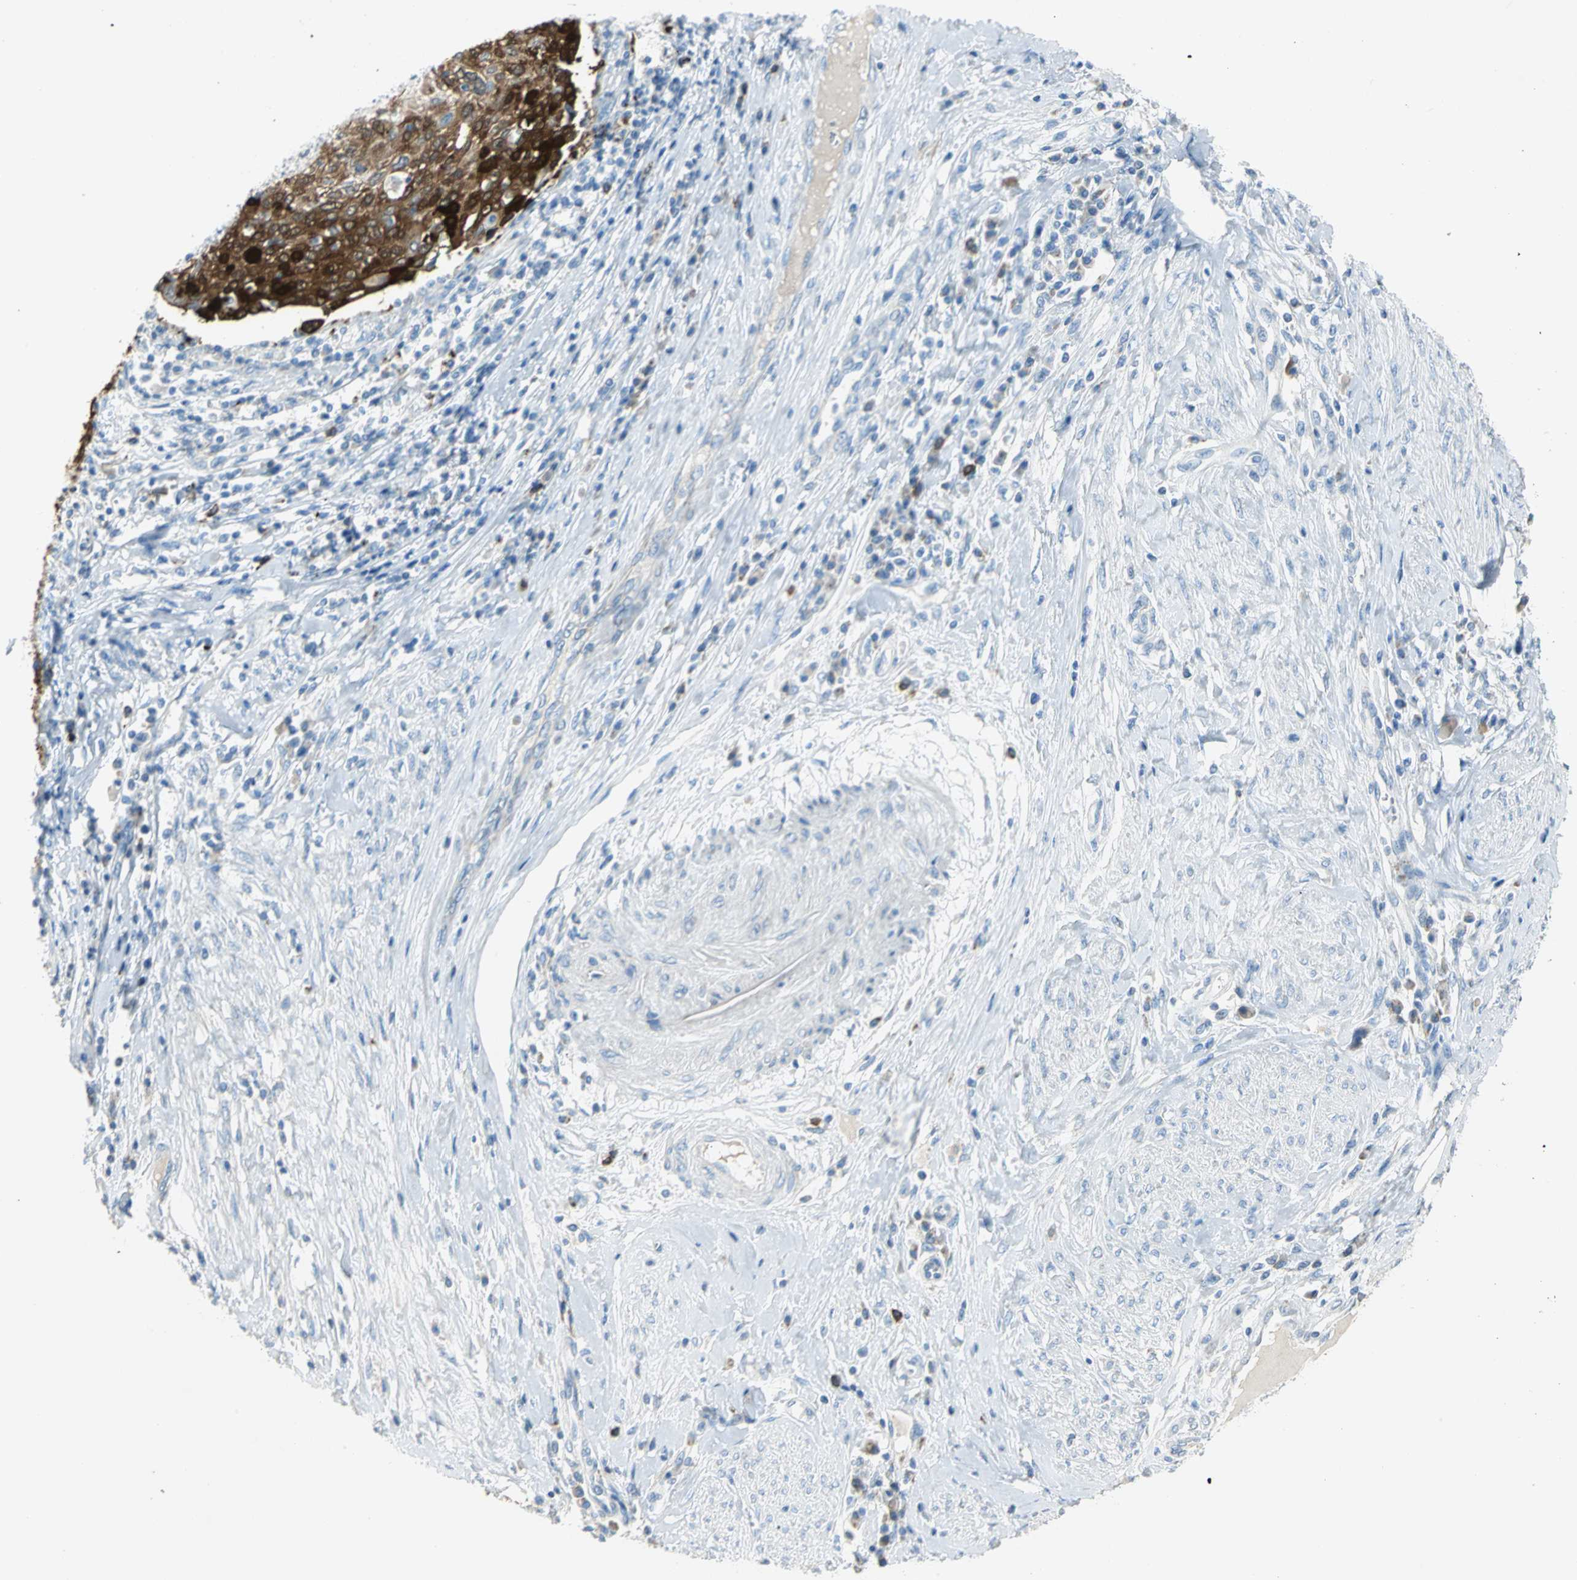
{"staining": {"intensity": "strong", "quantity": ">75%", "location": "cytoplasmic/membranous"}, "tissue": "cervical cancer", "cell_type": "Tumor cells", "image_type": "cancer", "snomed": [{"axis": "morphology", "description": "Squamous cell carcinoma, NOS"}, {"axis": "topography", "description": "Cervix"}], "caption": "Immunohistochemistry of human cervical squamous cell carcinoma reveals high levels of strong cytoplasmic/membranous expression in about >75% of tumor cells. (brown staining indicates protein expression, while blue staining denotes nuclei).", "gene": "ALOX15", "patient": {"sex": "female", "age": 40}}